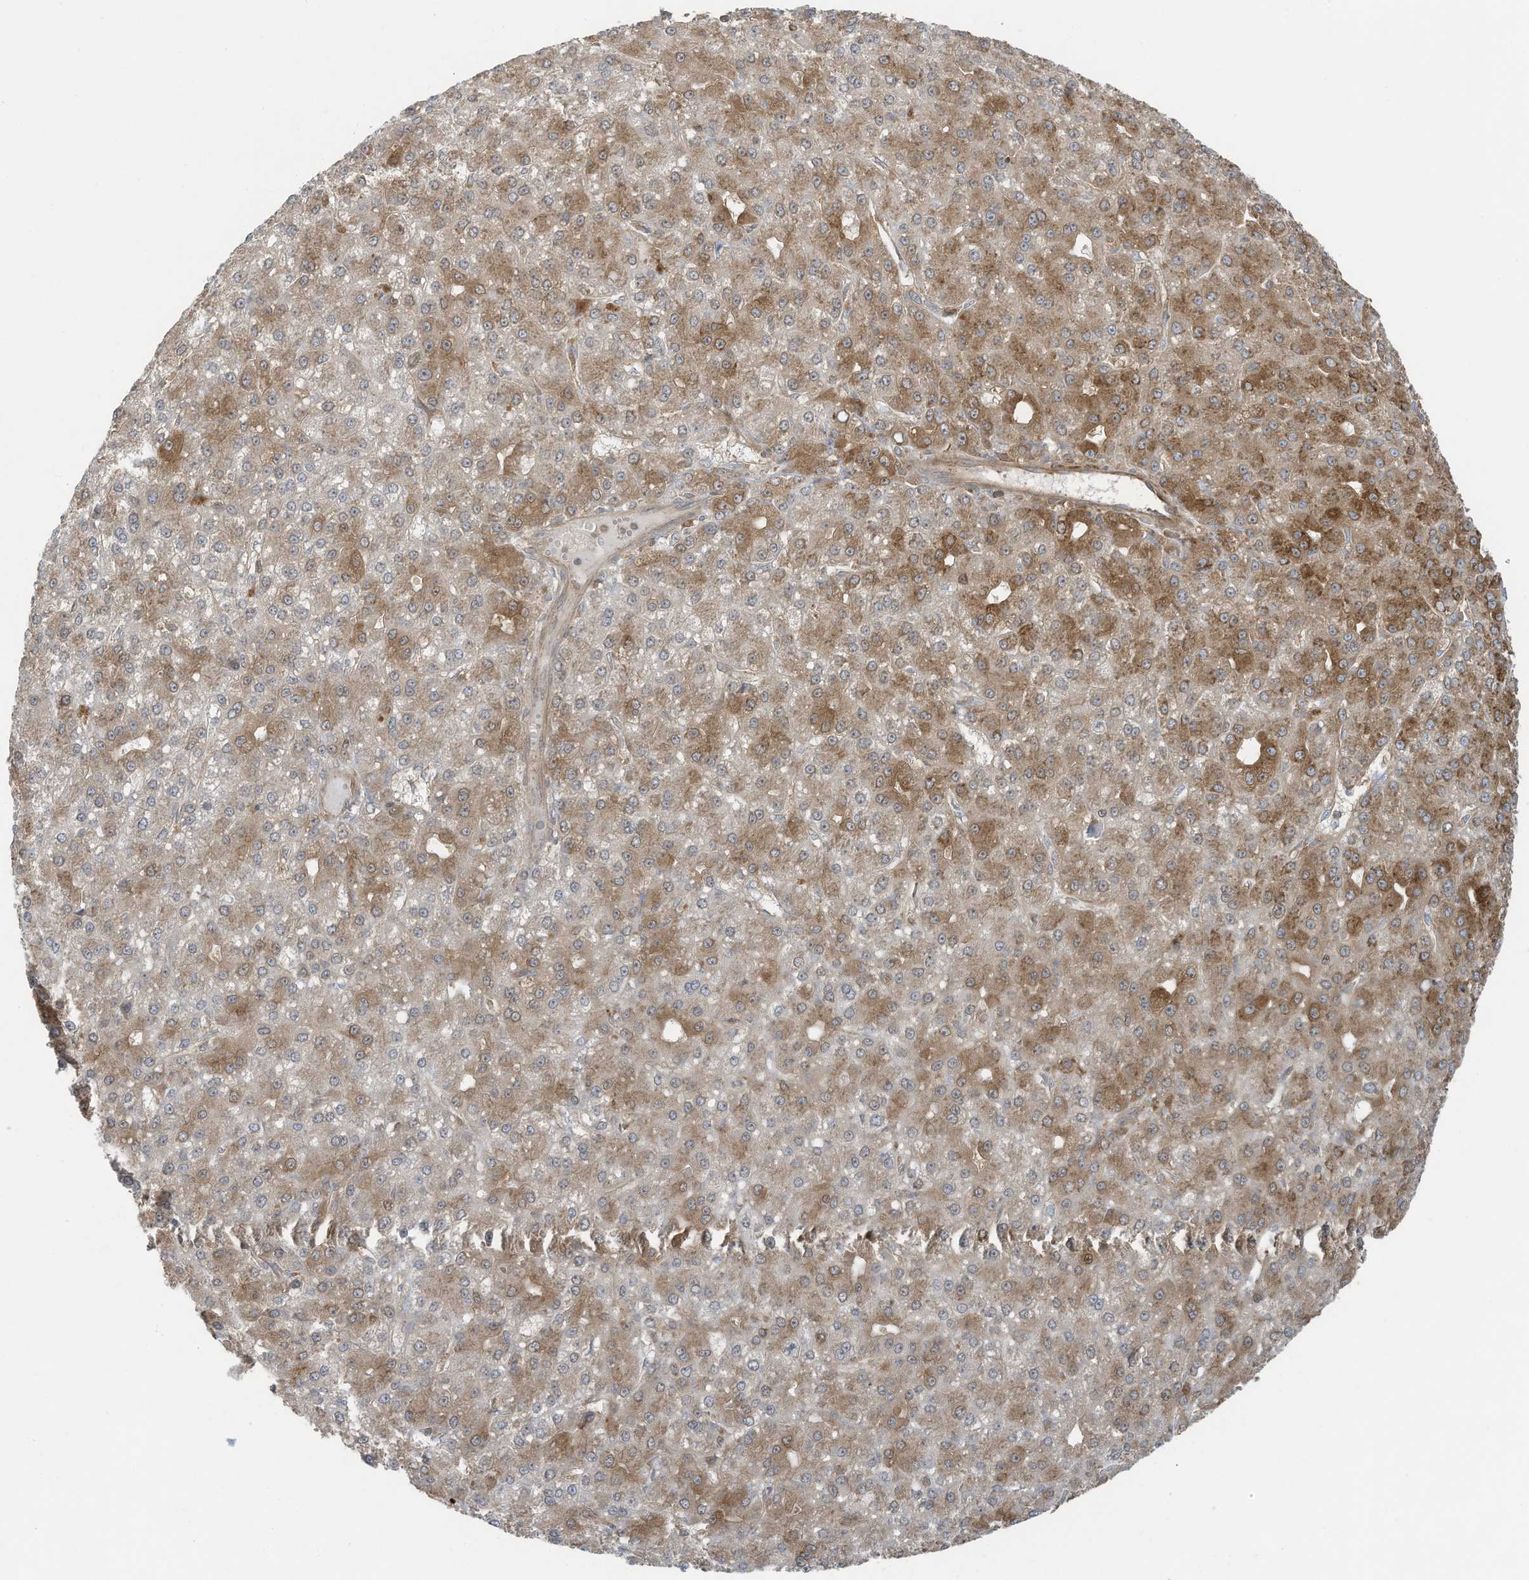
{"staining": {"intensity": "strong", "quantity": "25%-75%", "location": "cytoplasmic/membranous"}, "tissue": "liver cancer", "cell_type": "Tumor cells", "image_type": "cancer", "snomed": [{"axis": "morphology", "description": "Carcinoma, Hepatocellular, NOS"}, {"axis": "topography", "description": "Liver"}], "caption": "An IHC micrograph of neoplastic tissue is shown. Protein staining in brown shows strong cytoplasmic/membranous positivity in liver cancer within tumor cells.", "gene": "OLA1", "patient": {"sex": "male", "age": 67}}